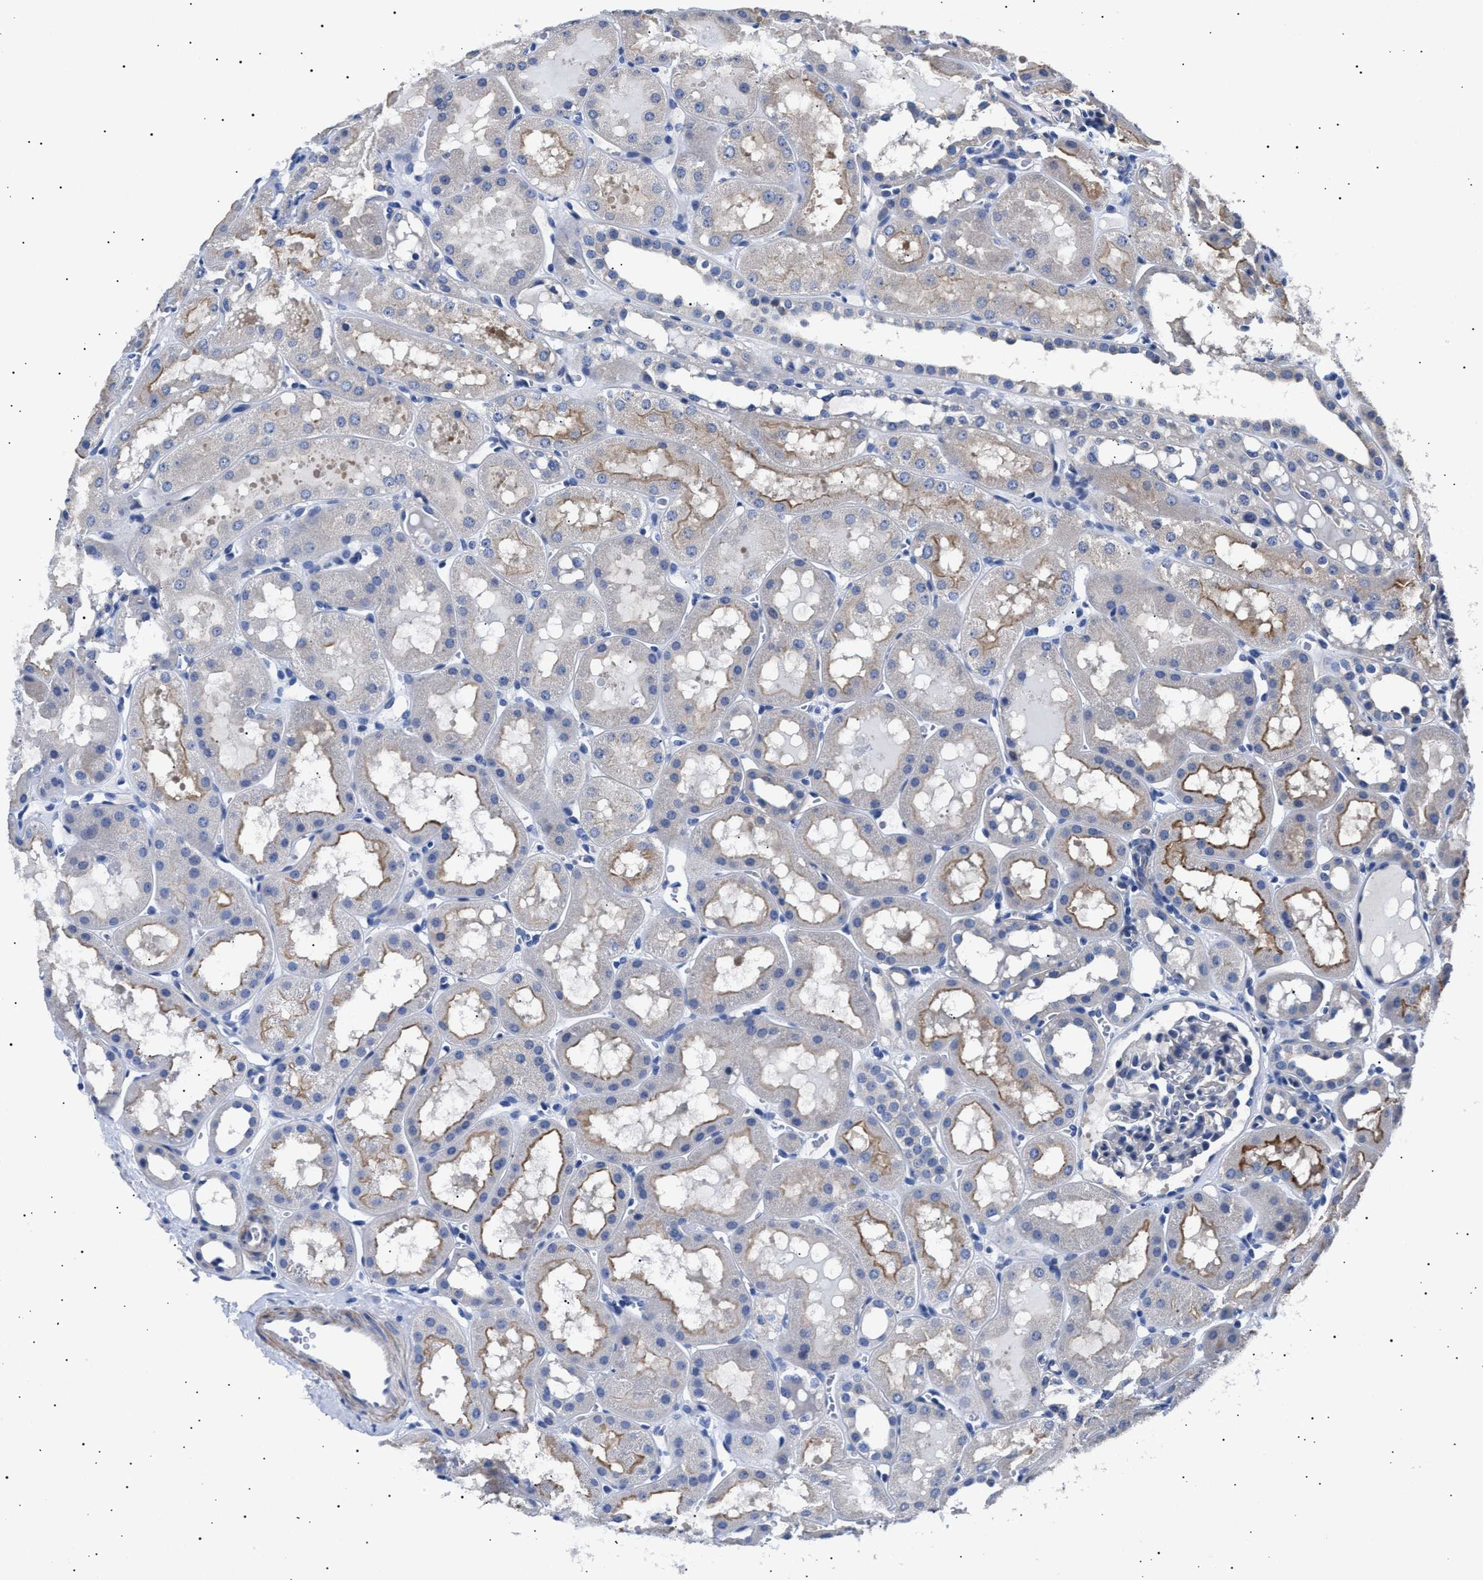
{"staining": {"intensity": "negative", "quantity": "none", "location": "none"}, "tissue": "kidney", "cell_type": "Cells in glomeruli", "image_type": "normal", "snomed": [{"axis": "morphology", "description": "Normal tissue, NOS"}, {"axis": "topography", "description": "Kidney"}, {"axis": "topography", "description": "Urinary bladder"}], "caption": "Image shows no significant protein staining in cells in glomeruli of unremarkable kidney. Nuclei are stained in blue.", "gene": "HEMGN", "patient": {"sex": "male", "age": 16}}